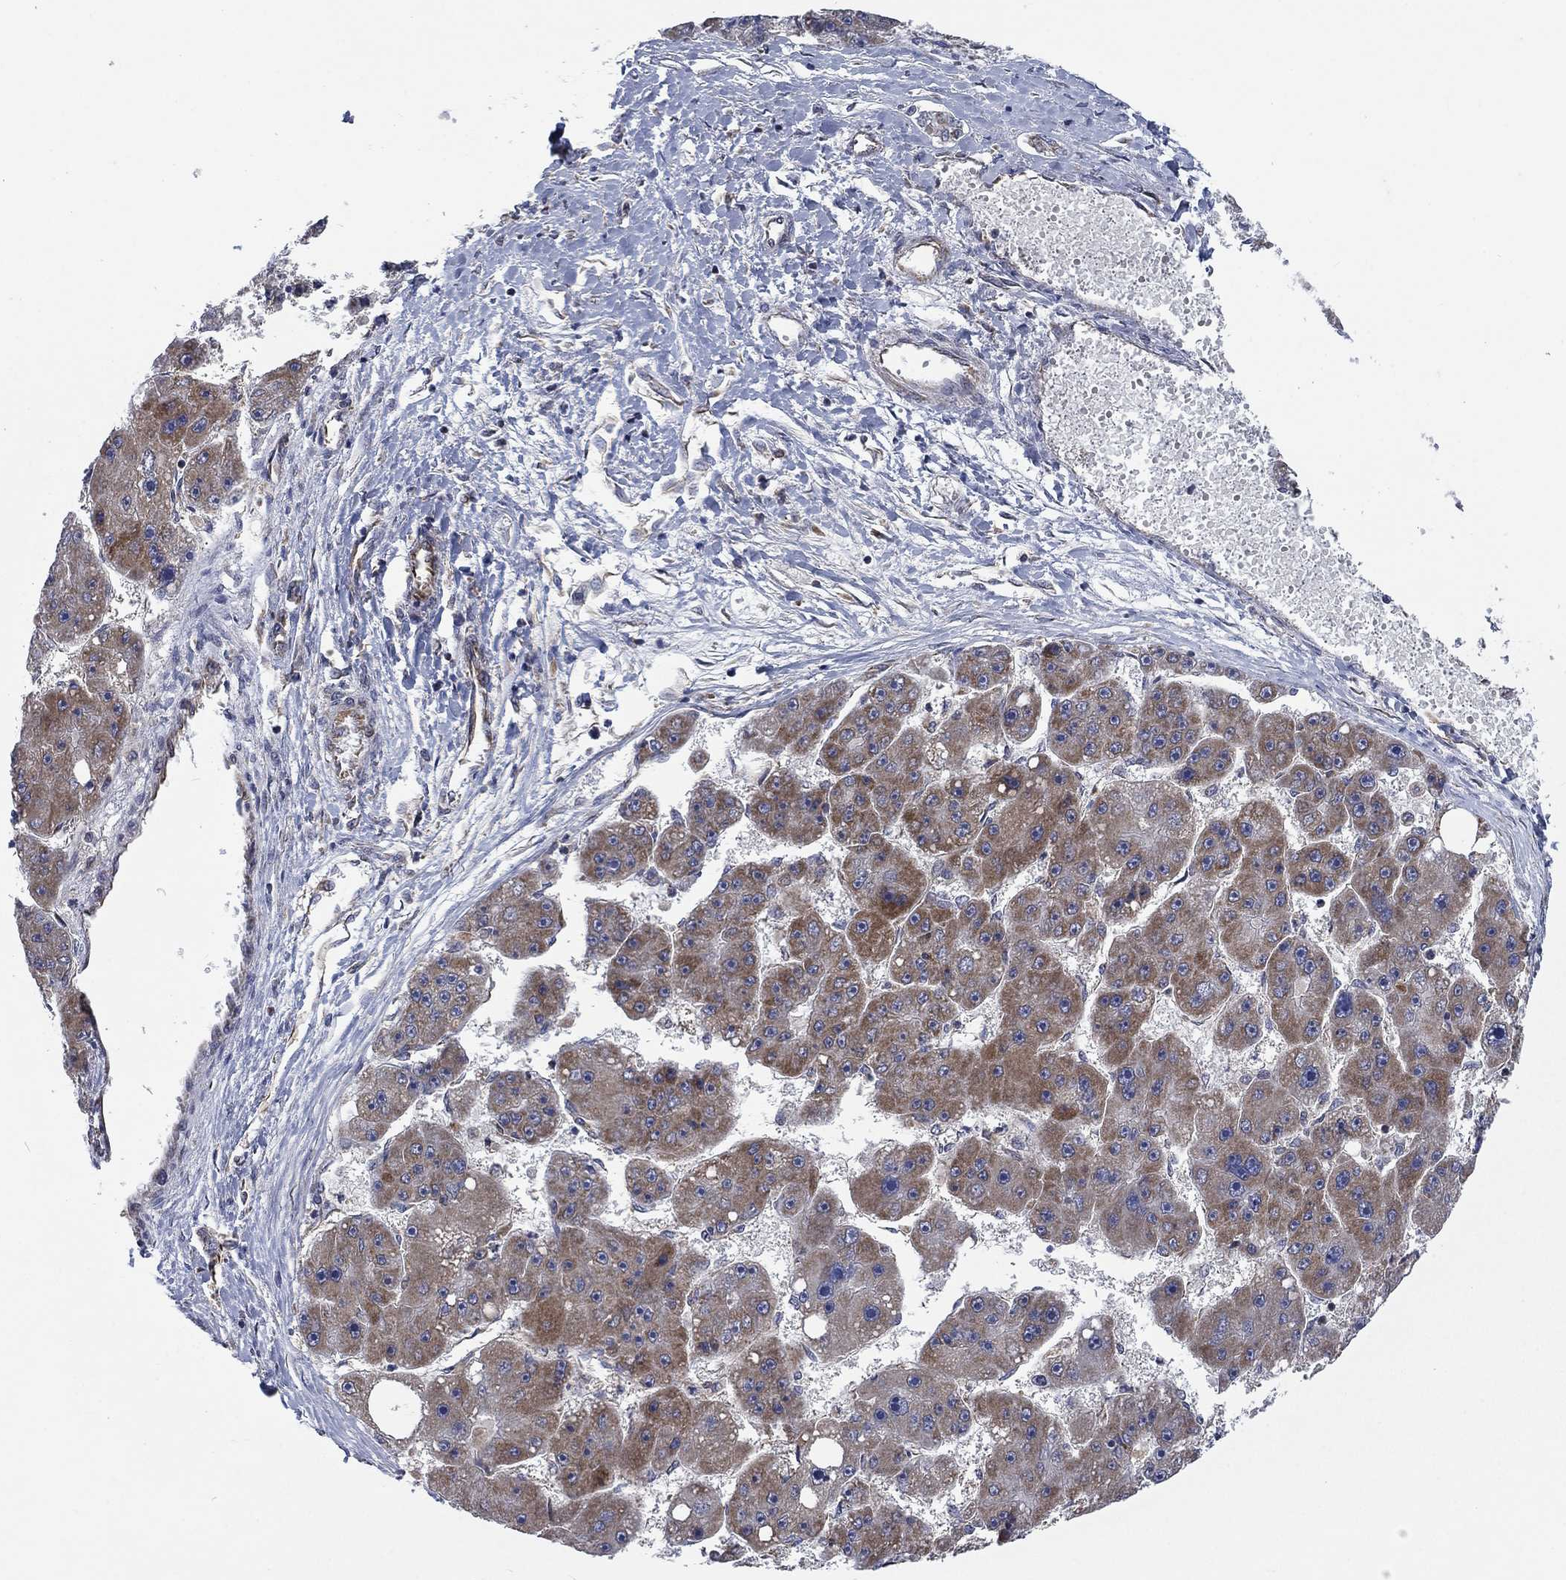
{"staining": {"intensity": "moderate", "quantity": ">75%", "location": "cytoplasmic/membranous"}, "tissue": "liver cancer", "cell_type": "Tumor cells", "image_type": "cancer", "snomed": [{"axis": "morphology", "description": "Carcinoma, Hepatocellular, NOS"}, {"axis": "topography", "description": "Liver"}], "caption": "An immunohistochemistry image of tumor tissue is shown. Protein staining in brown shows moderate cytoplasmic/membranous positivity in liver hepatocellular carcinoma within tumor cells.", "gene": "NDUFC1", "patient": {"sex": "female", "age": 61}}